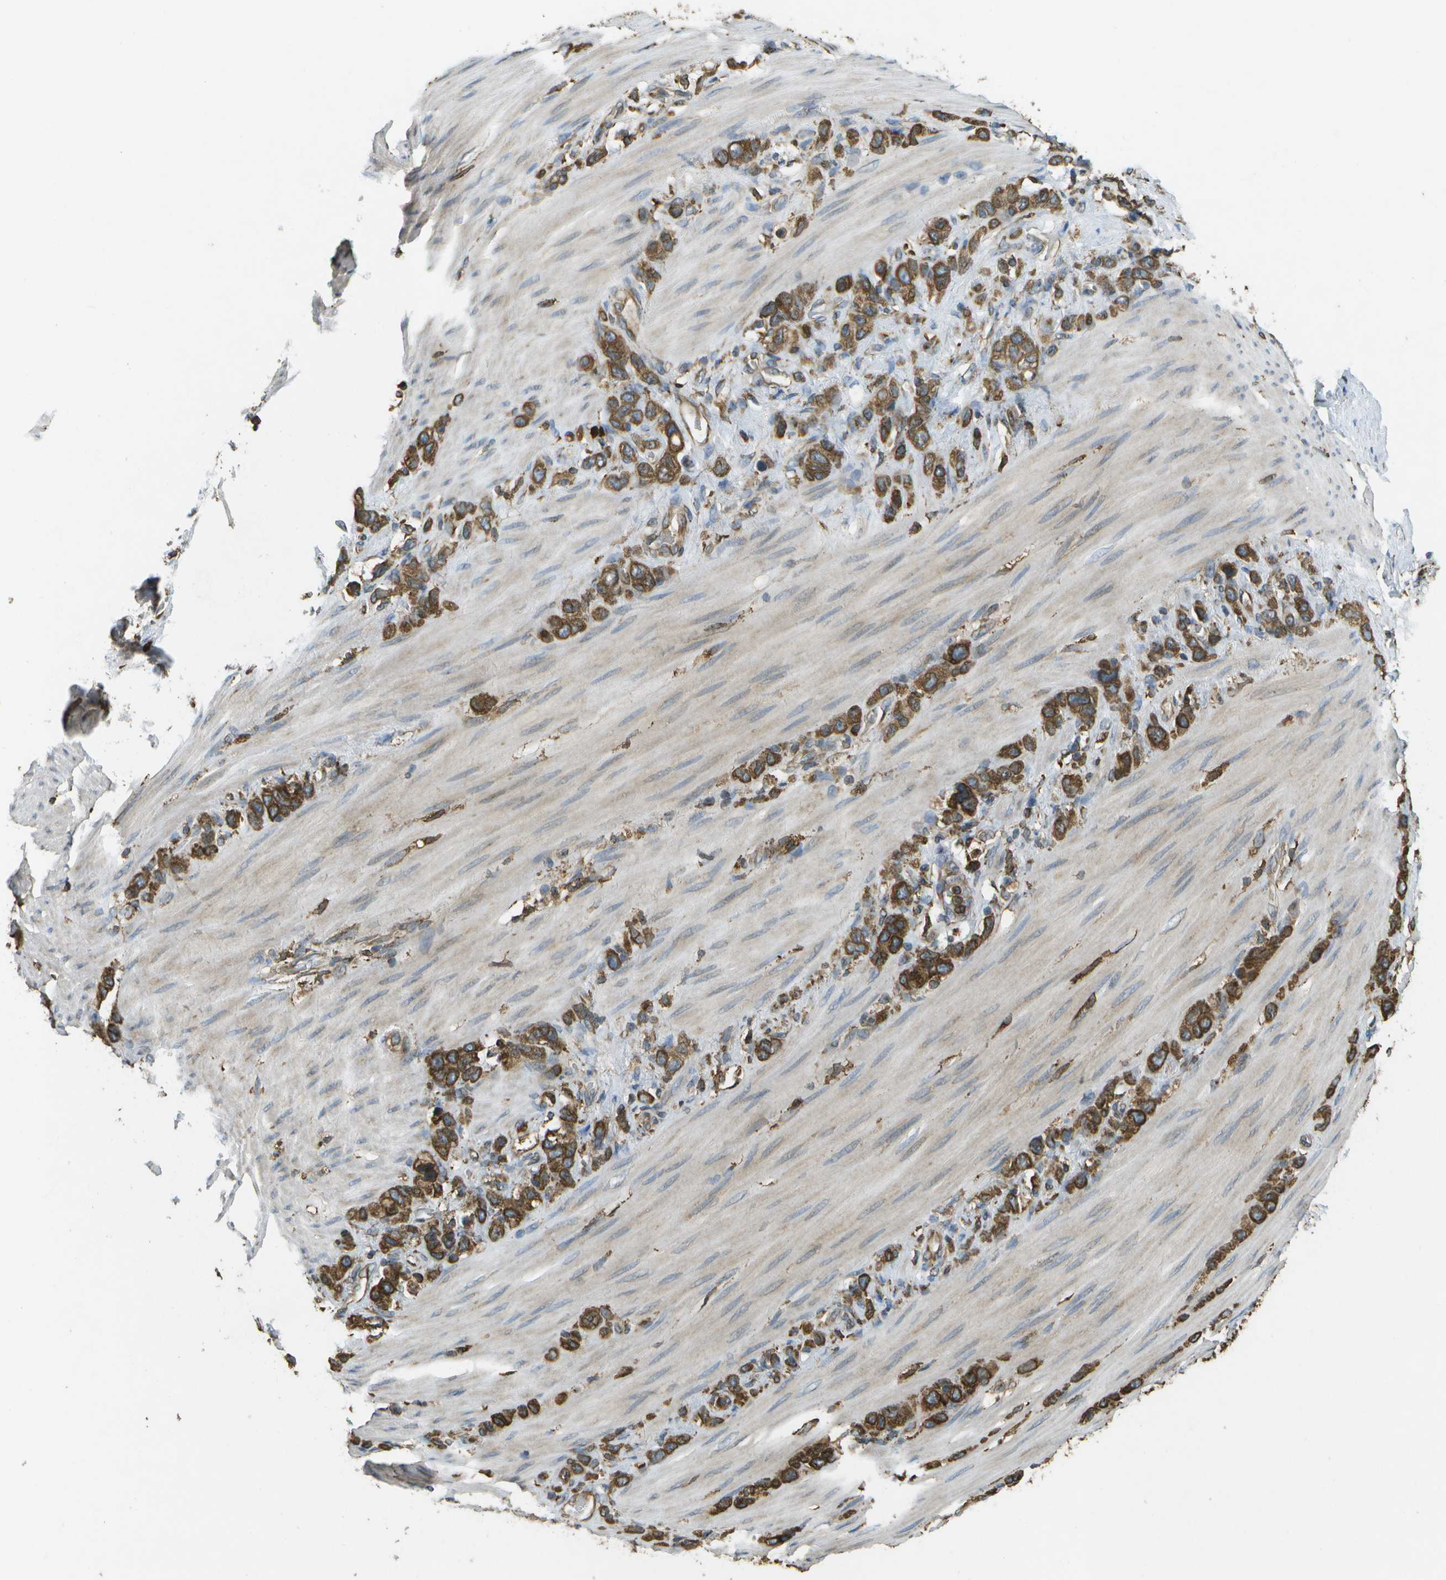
{"staining": {"intensity": "strong", "quantity": ">75%", "location": "cytoplasmic/membranous"}, "tissue": "stomach cancer", "cell_type": "Tumor cells", "image_type": "cancer", "snomed": [{"axis": "morphology", "description": "Adenocarcinoma, NOS"}, {"axis": "morphology", "description": "Adenocarcinoma, High grade"}, {"axis": "topography", "description": "Stomach, upper"}, {"axis": "topography", "description": "Stomach, lower"}], "caption": "A high amount of strong cytoplasmic/membranous expression is identified in about >75% of tumor cells in stomach cancer (adenocarcinoma) tissue.", "gene": "PDIA4", "patient": {"sex": "female", "age": 65}}